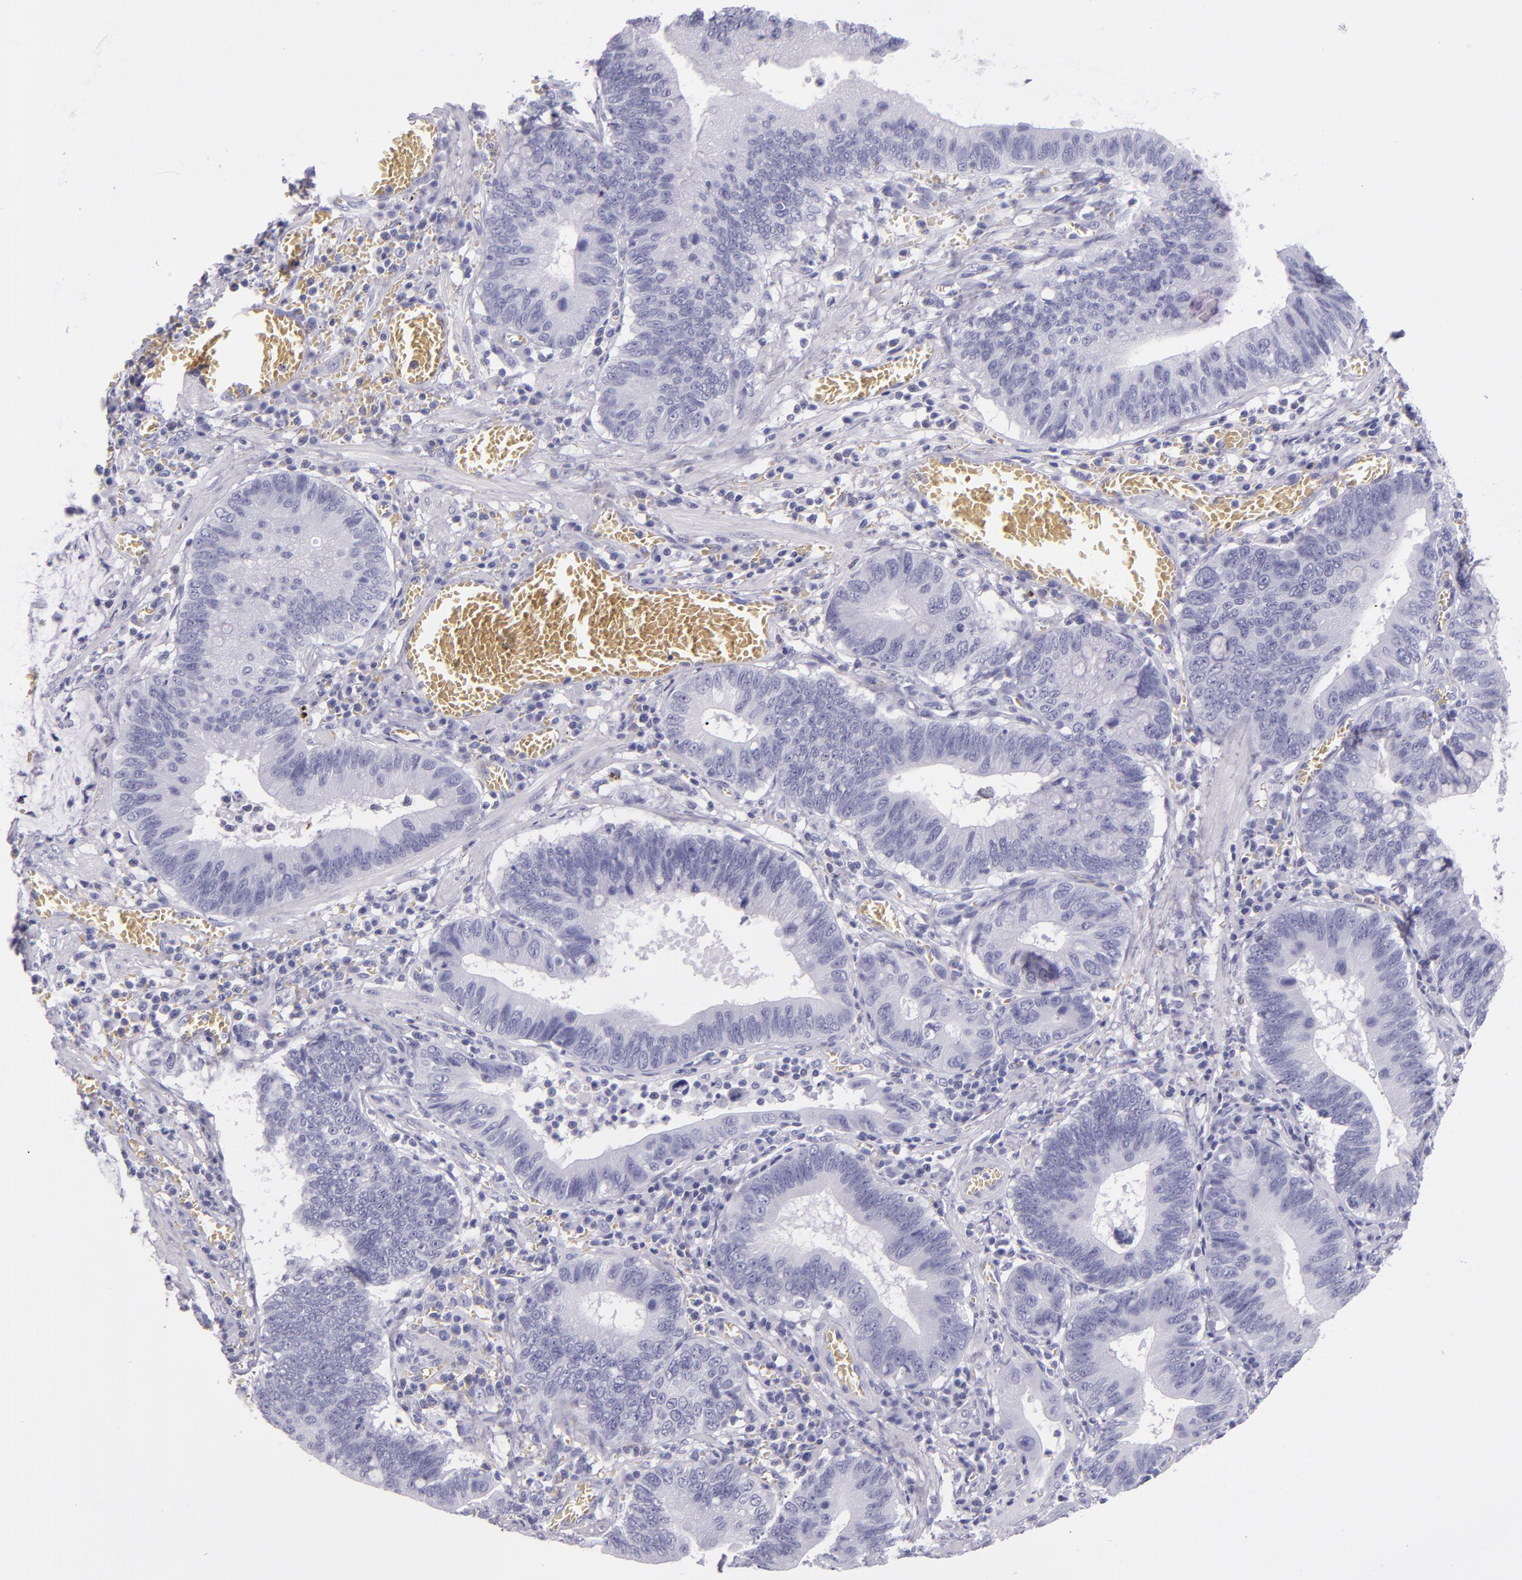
{"staining": {"intensity": "negative", "quantity": "none", "location": "none"}, "tissue": "stomach cancer", "cell_type": "Tumor cells", "image_type": "cancer", "snomed": [{"axis": "morphology", "description": "Adenocarcinoma, NOS"}, {"axis": "topography", "description": "Stomach"}, {"axis": "topography", "description": "Gastric cardia"}], "caption": "Immunohistochemistry (IHC) of human stomach cancer (adenocarcinoma) displays no staining in tumor cells.", "gene": "CR2", "patient": {"sex": "male", "age": 59}}